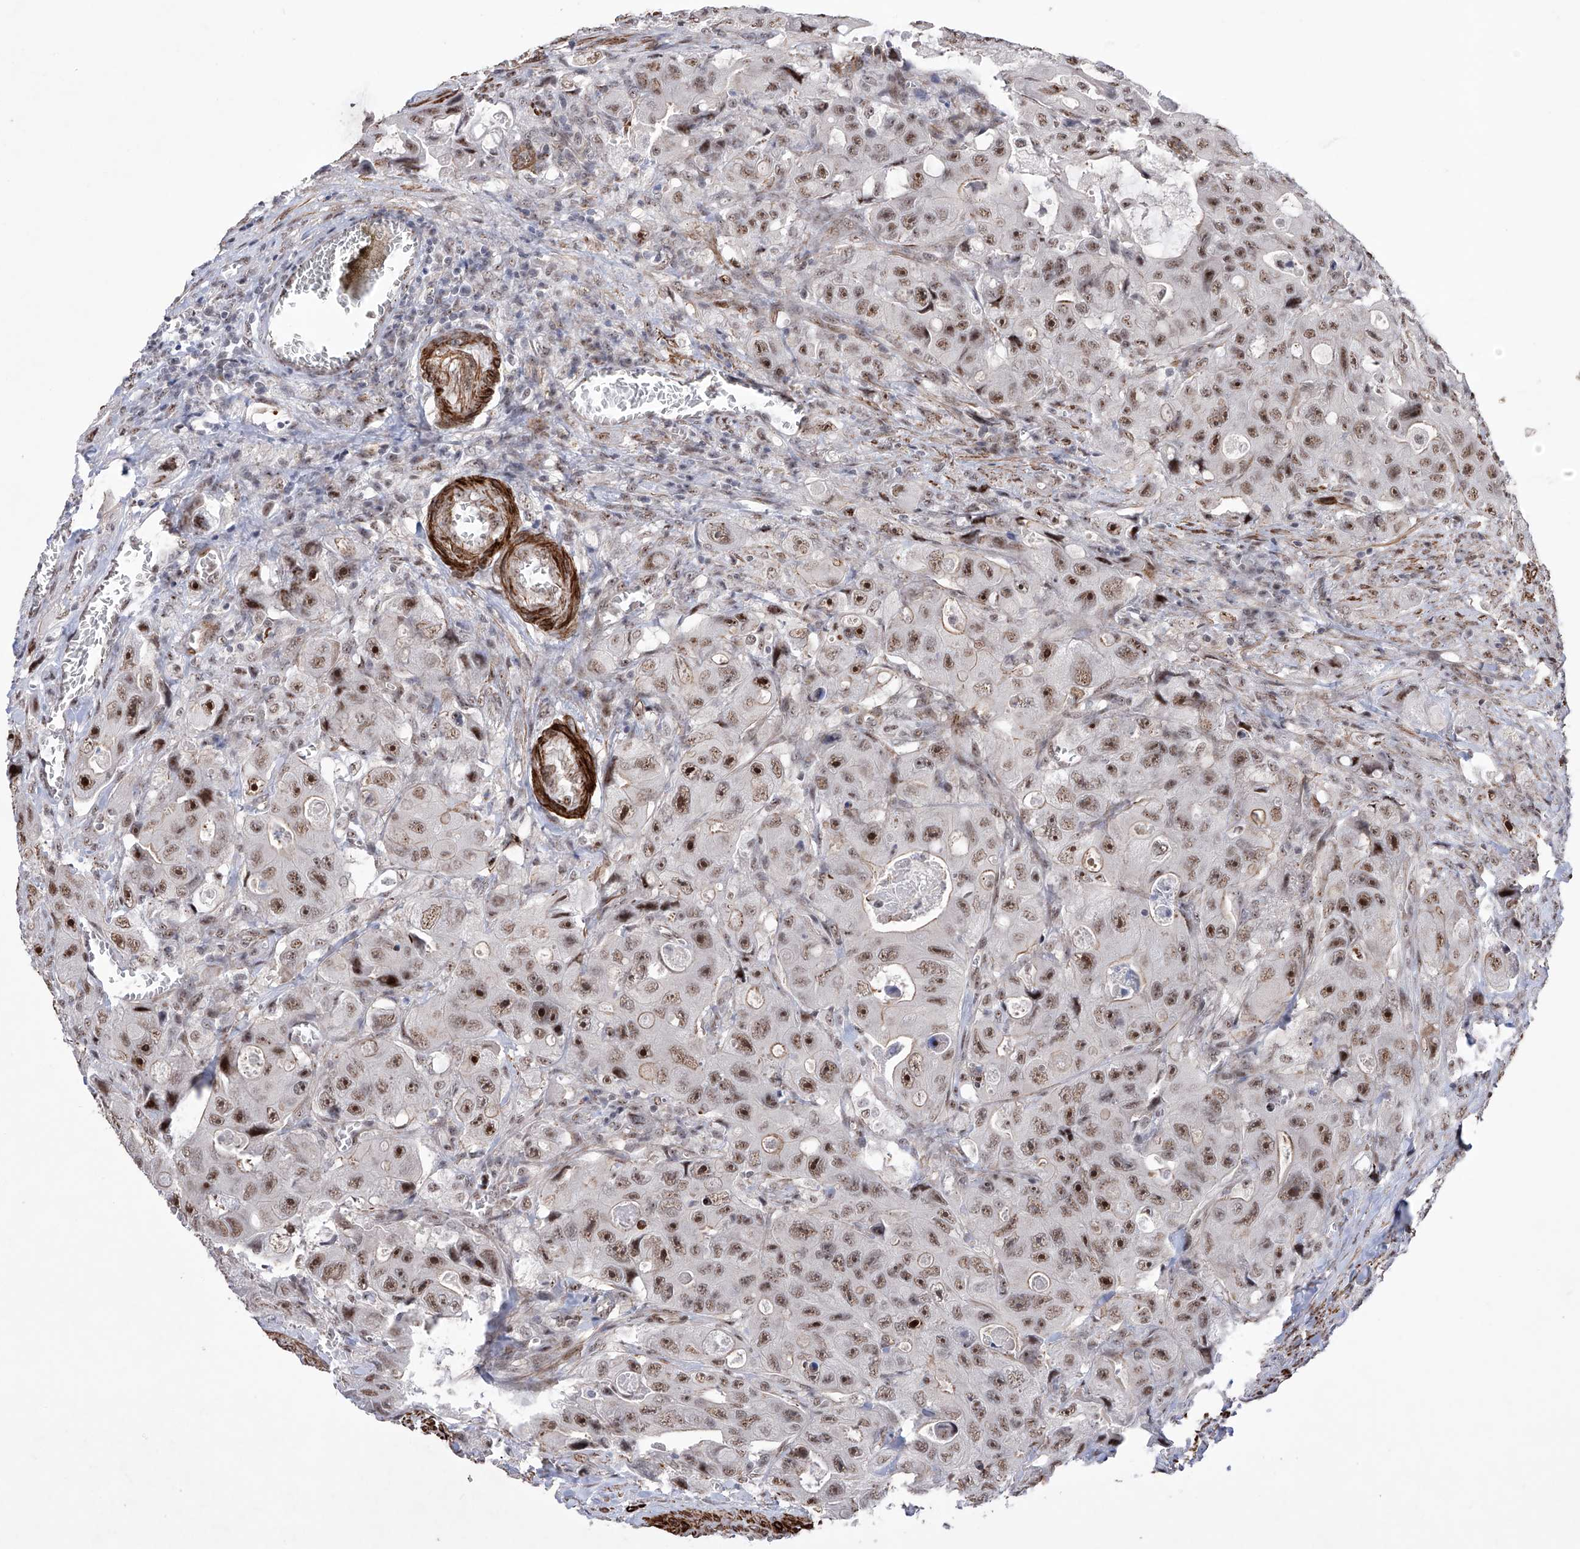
{"staining": {"intensity": "strong", "quantity": "25%-75%", "location": "nuclear"}, "tissue": "colorectal cancer", "cell_type": "Tumor cells", "image_type": "cancer", "snomed": [{"axis": "morphology", "description": "Adenocarcinoma, NOS"}, {"axis": "topography", "description": "Colon"}], "caption": "A photomicrograph showing strong nuclear expression in approximately 25%-75% of tumor cells in colorectal cancer (adenocarcinoma), as visualized by brown immunohistochemical staining.", "gene": "NFATC4", "patient": {"sex": "female", "age": 46}}